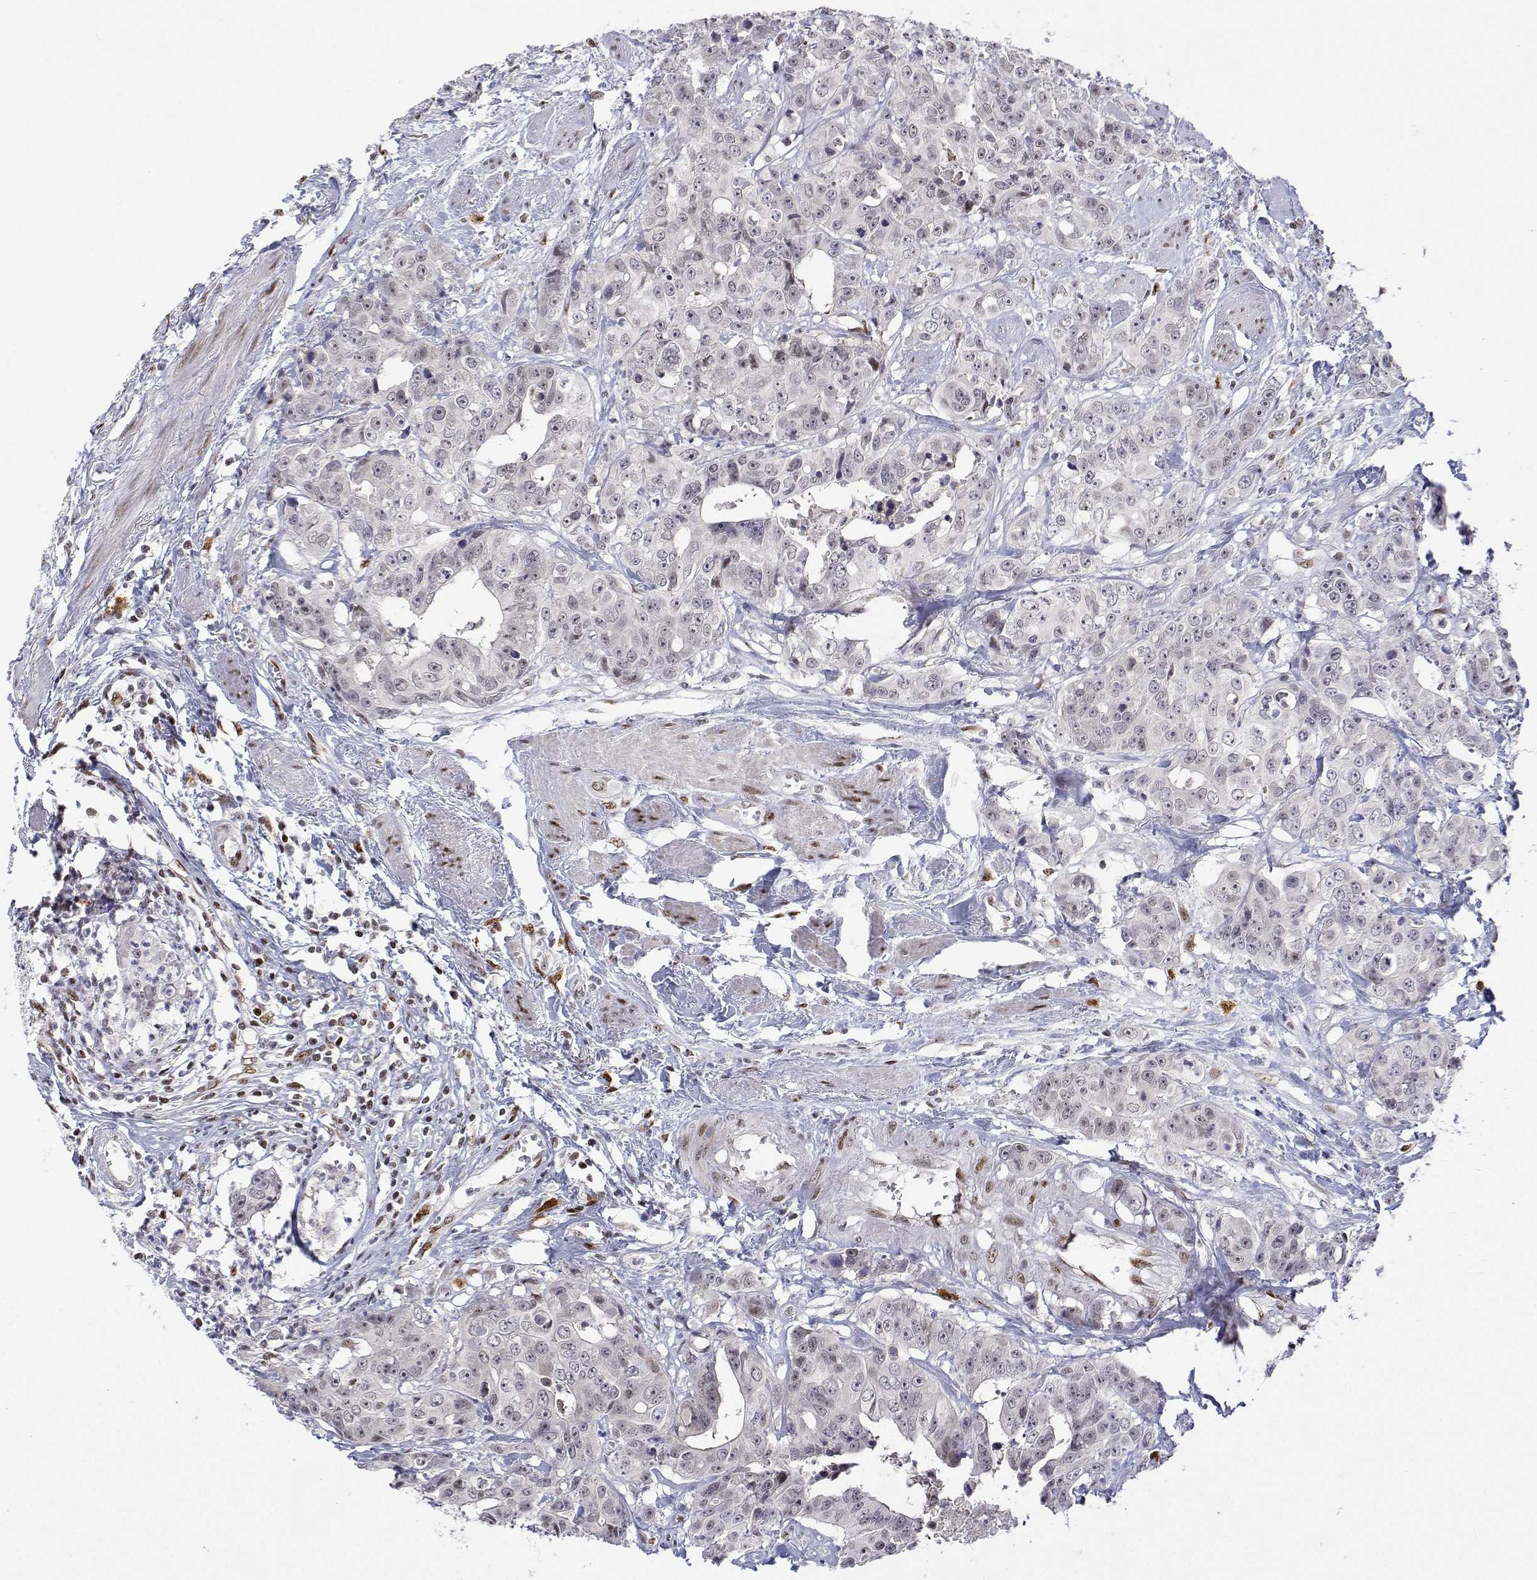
{"staining": {"intensity": "moderate", "quantity": "<25%", "location": "nuclear"}, "tissue": "colorectal cancer", "cell_type": "Tumor cells", "image_type": "cancer", "snomed": [{"axis": "morphology", "description": "Adenocarcinoma, NOS"}, {"axis": "topography", "description": "Rectum"}], "caption": "Brown immunohistochemical staining in colorectal cancer exhibits moderate nuclear expression in approximately <25% of tumor cells.", "gene": "XPC", "patient": {"sex": "female", "age": 62}}